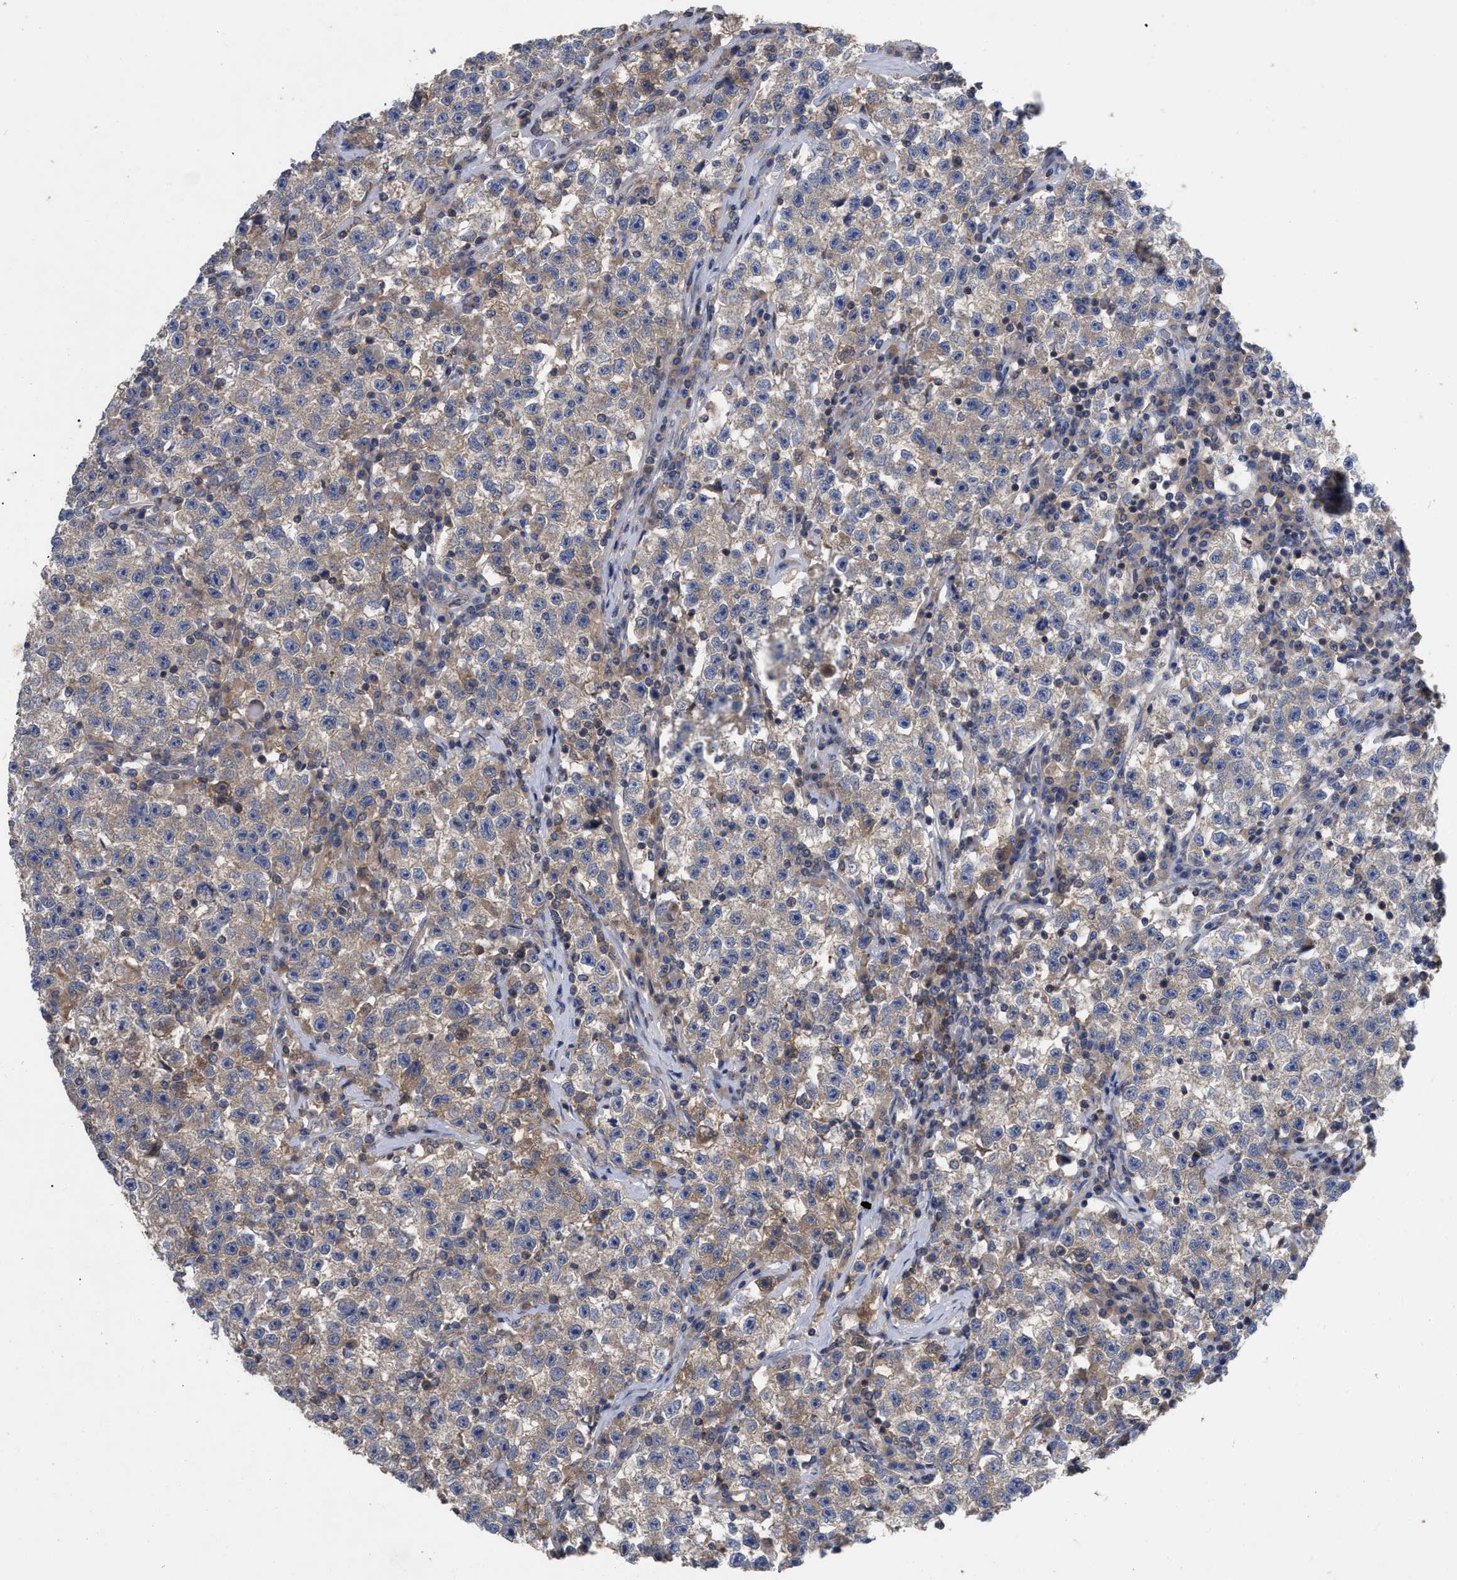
{"staining": {"intensity": "weak", "quantity": ">75%", "location": "cytoplasmic/membranous"}, "tissue": "testis cancer", "cell_type": "Tumor cells", "image_type": "cancer", "snomed": [{"axis": "morphology", "description": "Seminoma, NOS"}, {"axis": "topography", "description": "Testis"}], "caption": "Immunohistochemistry image of testis cancer stained for a protein (brown), which reveals low levels of weak cytoplasmic/membranous staining in approximately >75% of tumor cells.", "gene": "RAP1GDS1", "patient": {"sex": "male", "age": 22}}